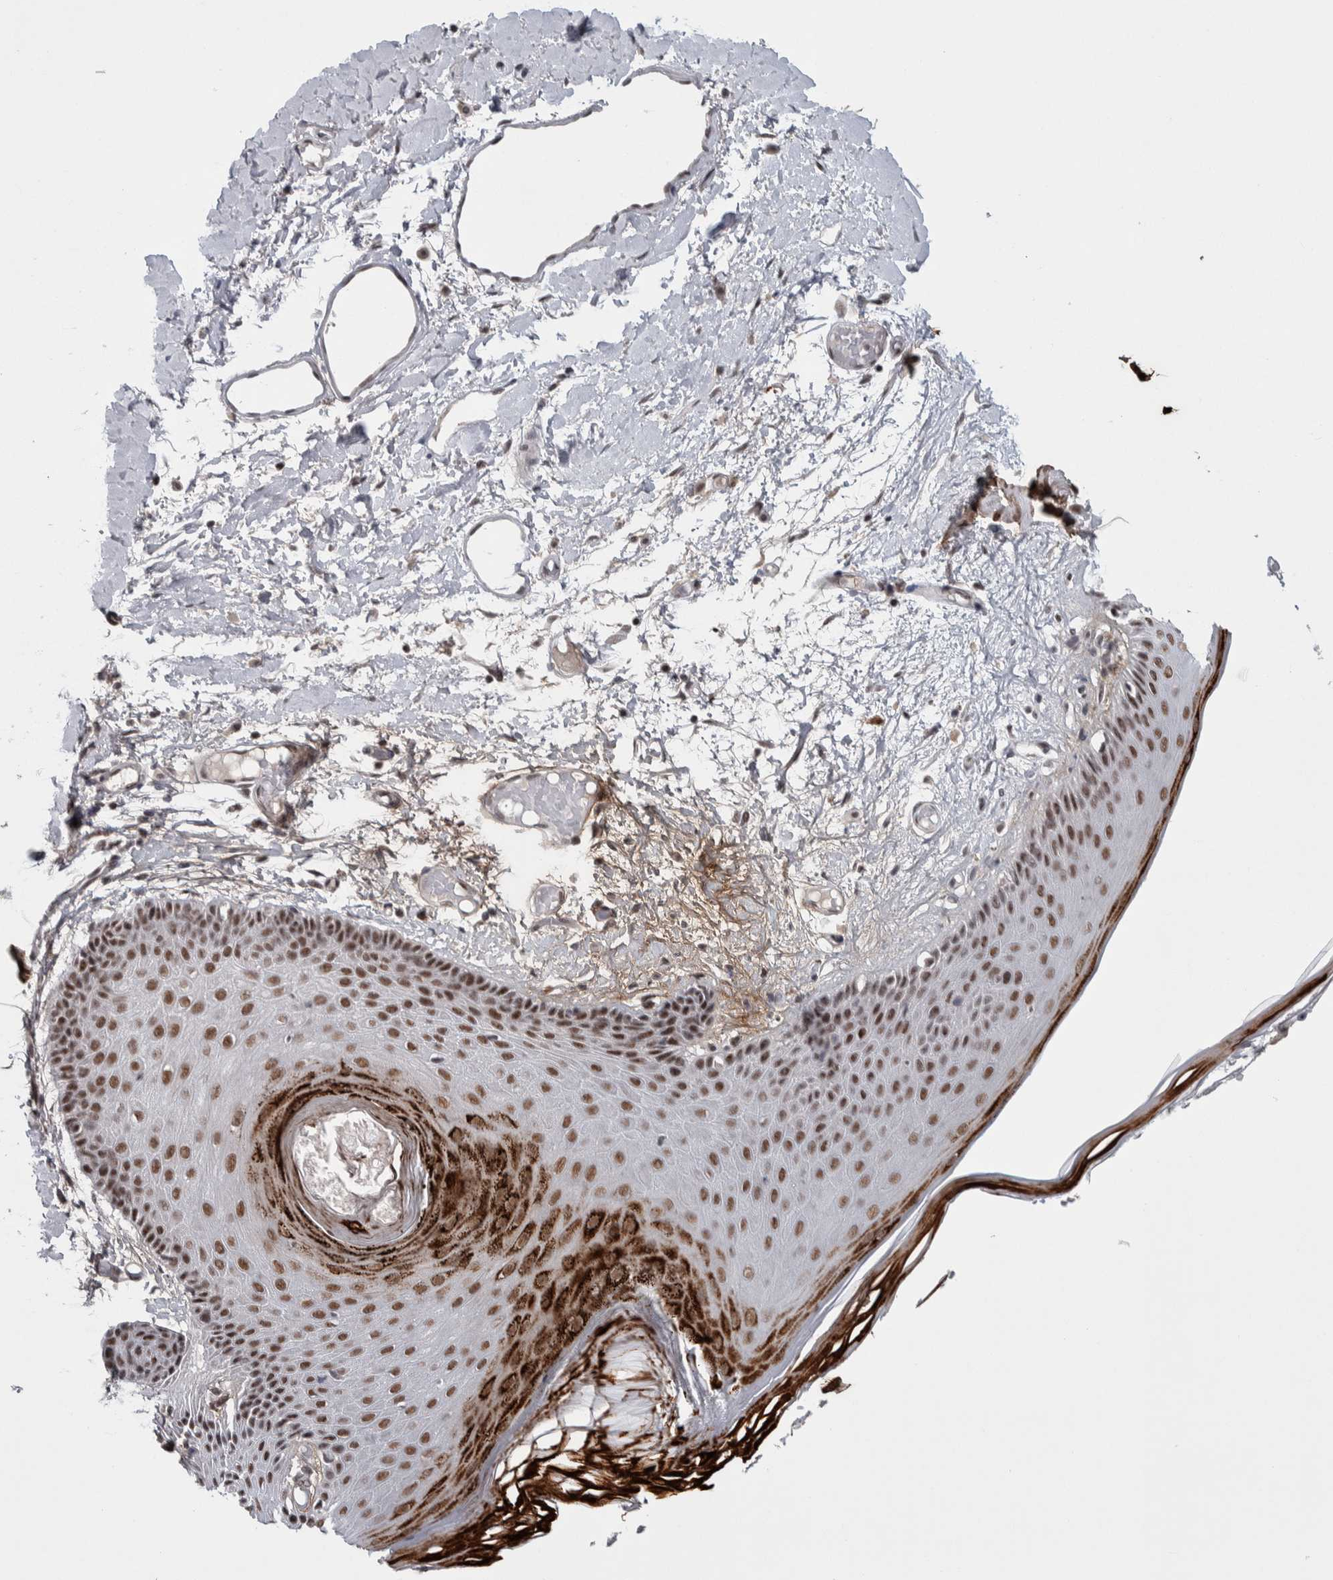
{"staining": {"intensity": "strong", "quantity": "25%-75%", "location": "cytoplasmic/membranous,nuclear"}, "tissue": "skin", "cell_type": "Epidermal cells", "image_type": "normal", "snomed": [{"axis": "morphology", "description": "Normal tissue, NOS"}, {"axis": "topography", "description": "Vulva"}], "caption": "A micrograph of human skin stained for a protein shows strong cytoplasmic/membranous,nuclear brown staining in epidermal cells.", "gene": "ASPN", "patient": {"sex": "female", "age": 73}}